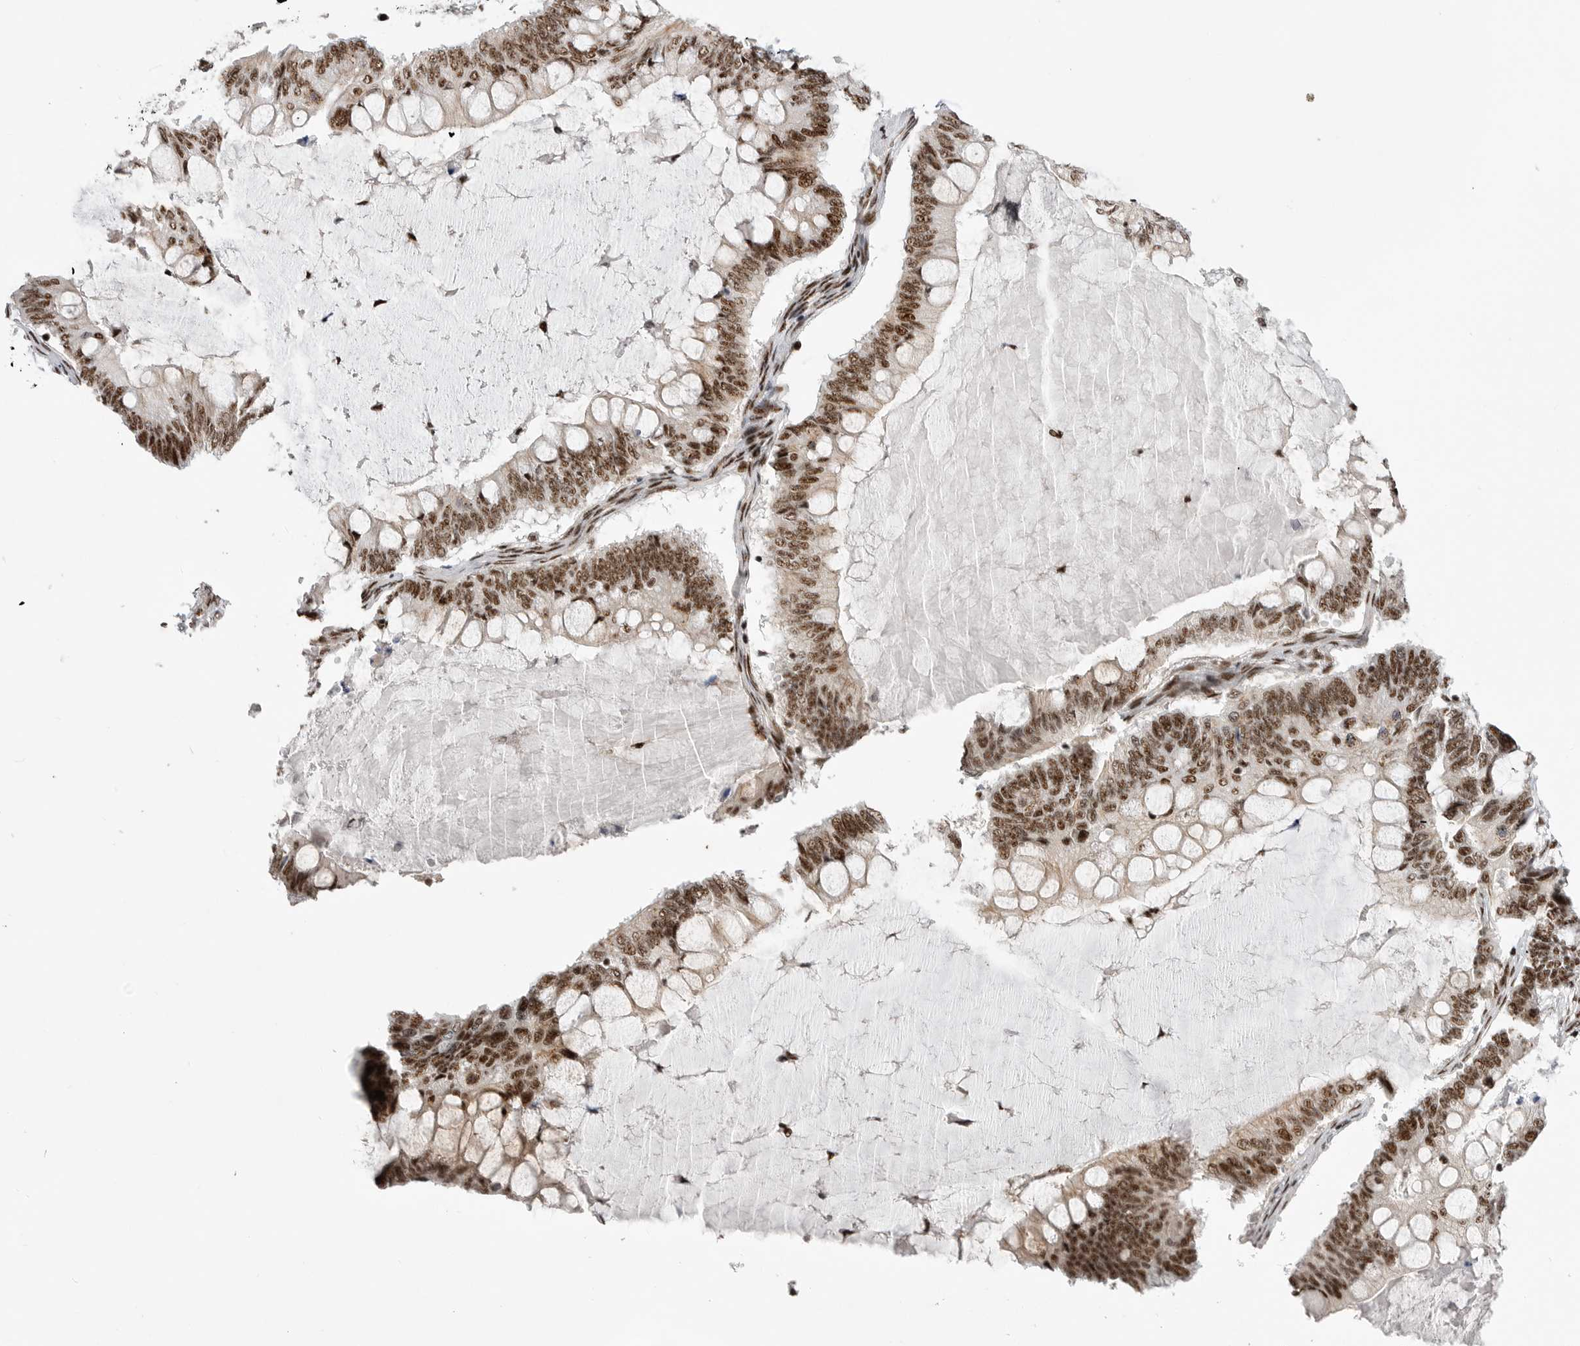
{"staining": {"intensity": "strong", "quantity": ">75%", "location": "nuclear"}, "tissue": "ovarian cancer", "cell_type": "Tumor cells", "image_type": "cancer", "snomed": [{"axis": "morphology", "description": "Cystadenocarcinoma, mucinous, NOS"}, {"axis": "topography", "description": "Ovary"}], "caption": "Immunohistochemistry of ovarian cancer displays high levels of strong nuclear expression in about >75% of tumor cells.", "gene": "GPATCH2", "patient": {"sex": "female", "age": 61}}